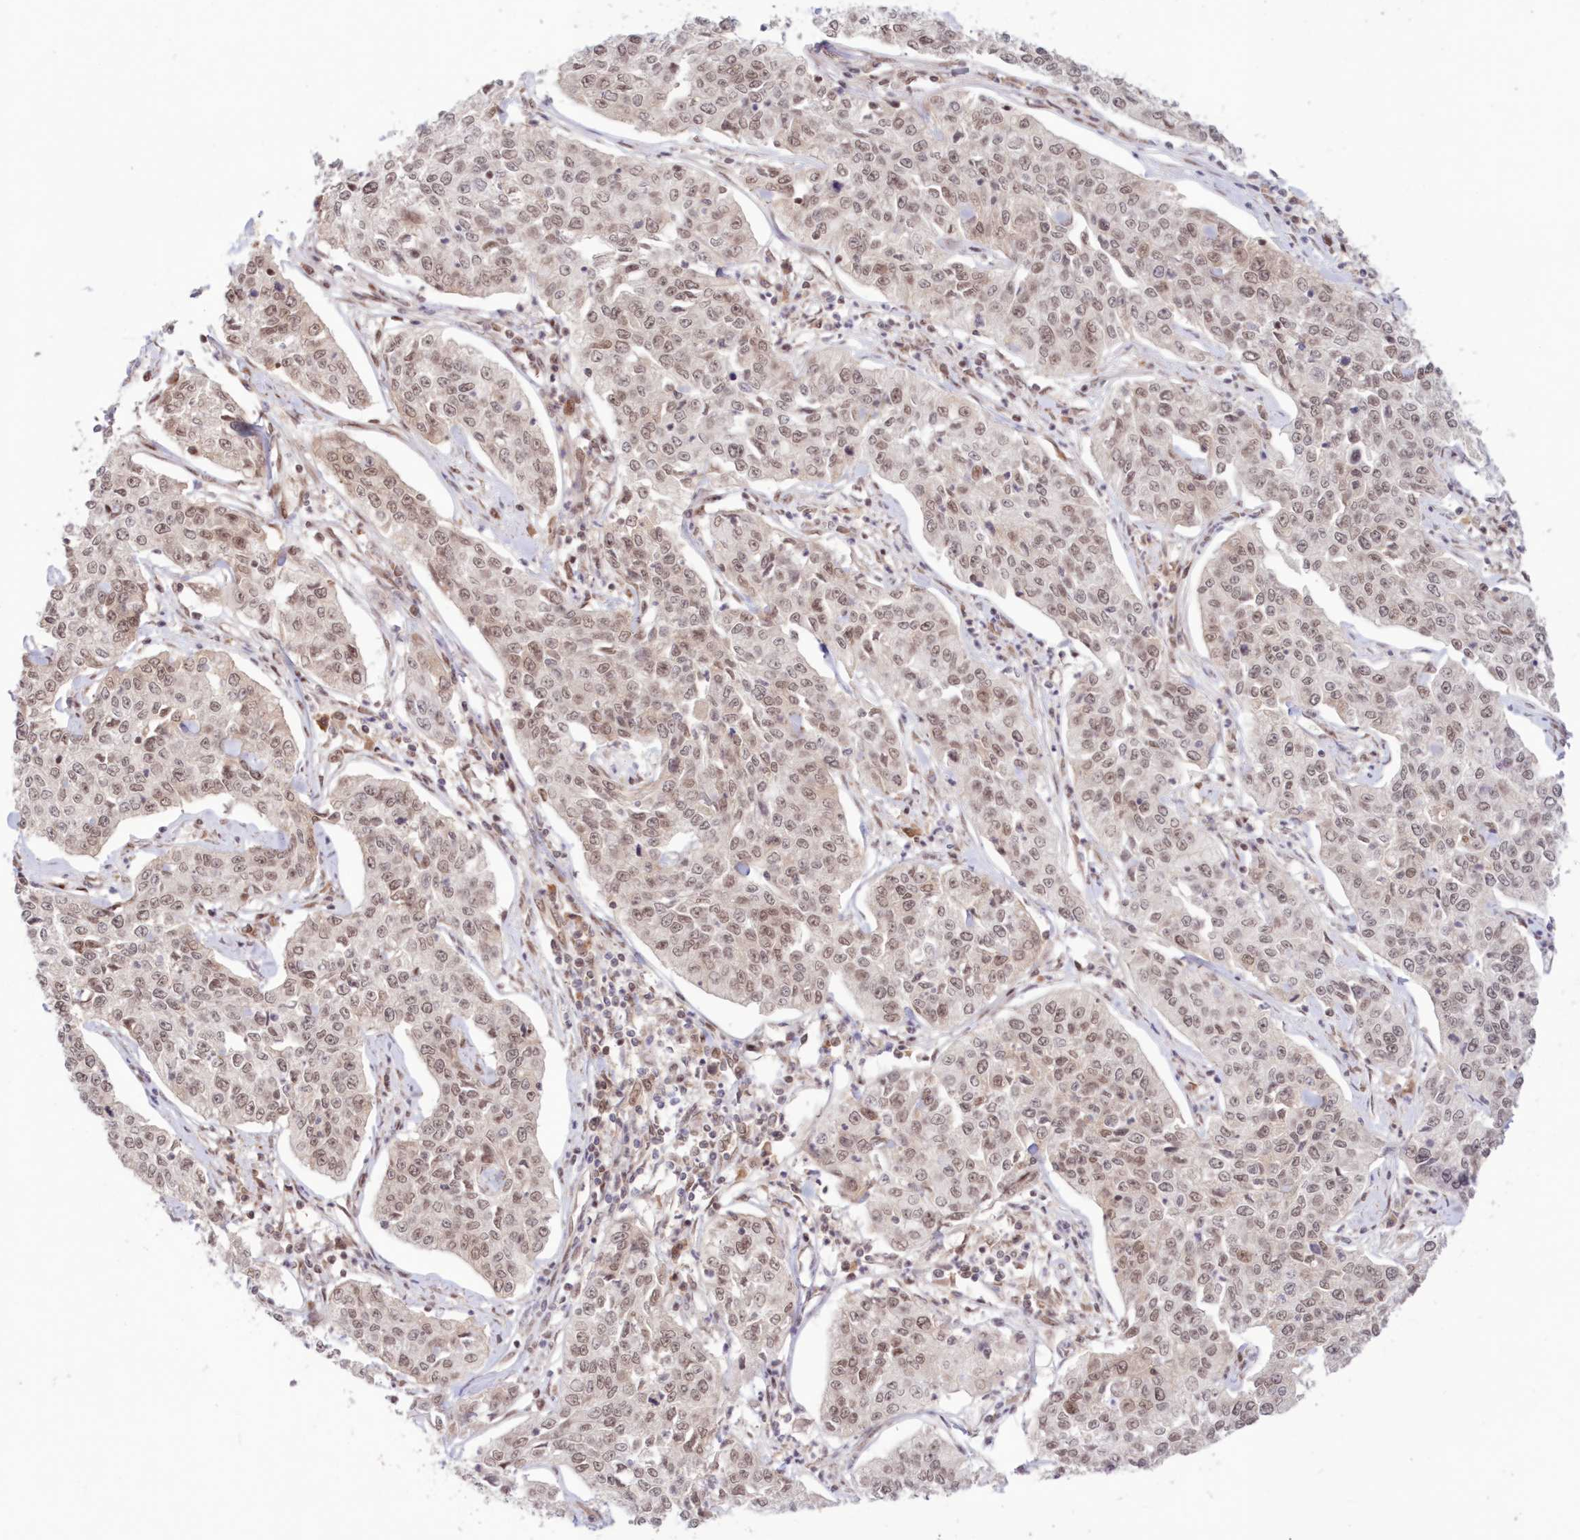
{"staining": {"intensity": "weak", "quantity": ">75%", "location": "nuclear"}, "tissue": "cervical cancer", "cell_type": "Tumor cells", "image_type": "cancer", "snomed": [{"axis": "morphology", "description": "Squamous cell carcinoma, NOS"}, {"axis": "topography", "description": "Cervix"}], "caption": "High-magnification brightfield microscopy of cervical cancer (squamous cell carcinoma) stained with DAB (brown) and counterstained with hematoxylin (blue). tumor cells exhibit weak nuclear staining is appreciated in approximately>75% of cells.", "gene": "NOA1", "patient": {"sex": "female", "age": 35}}